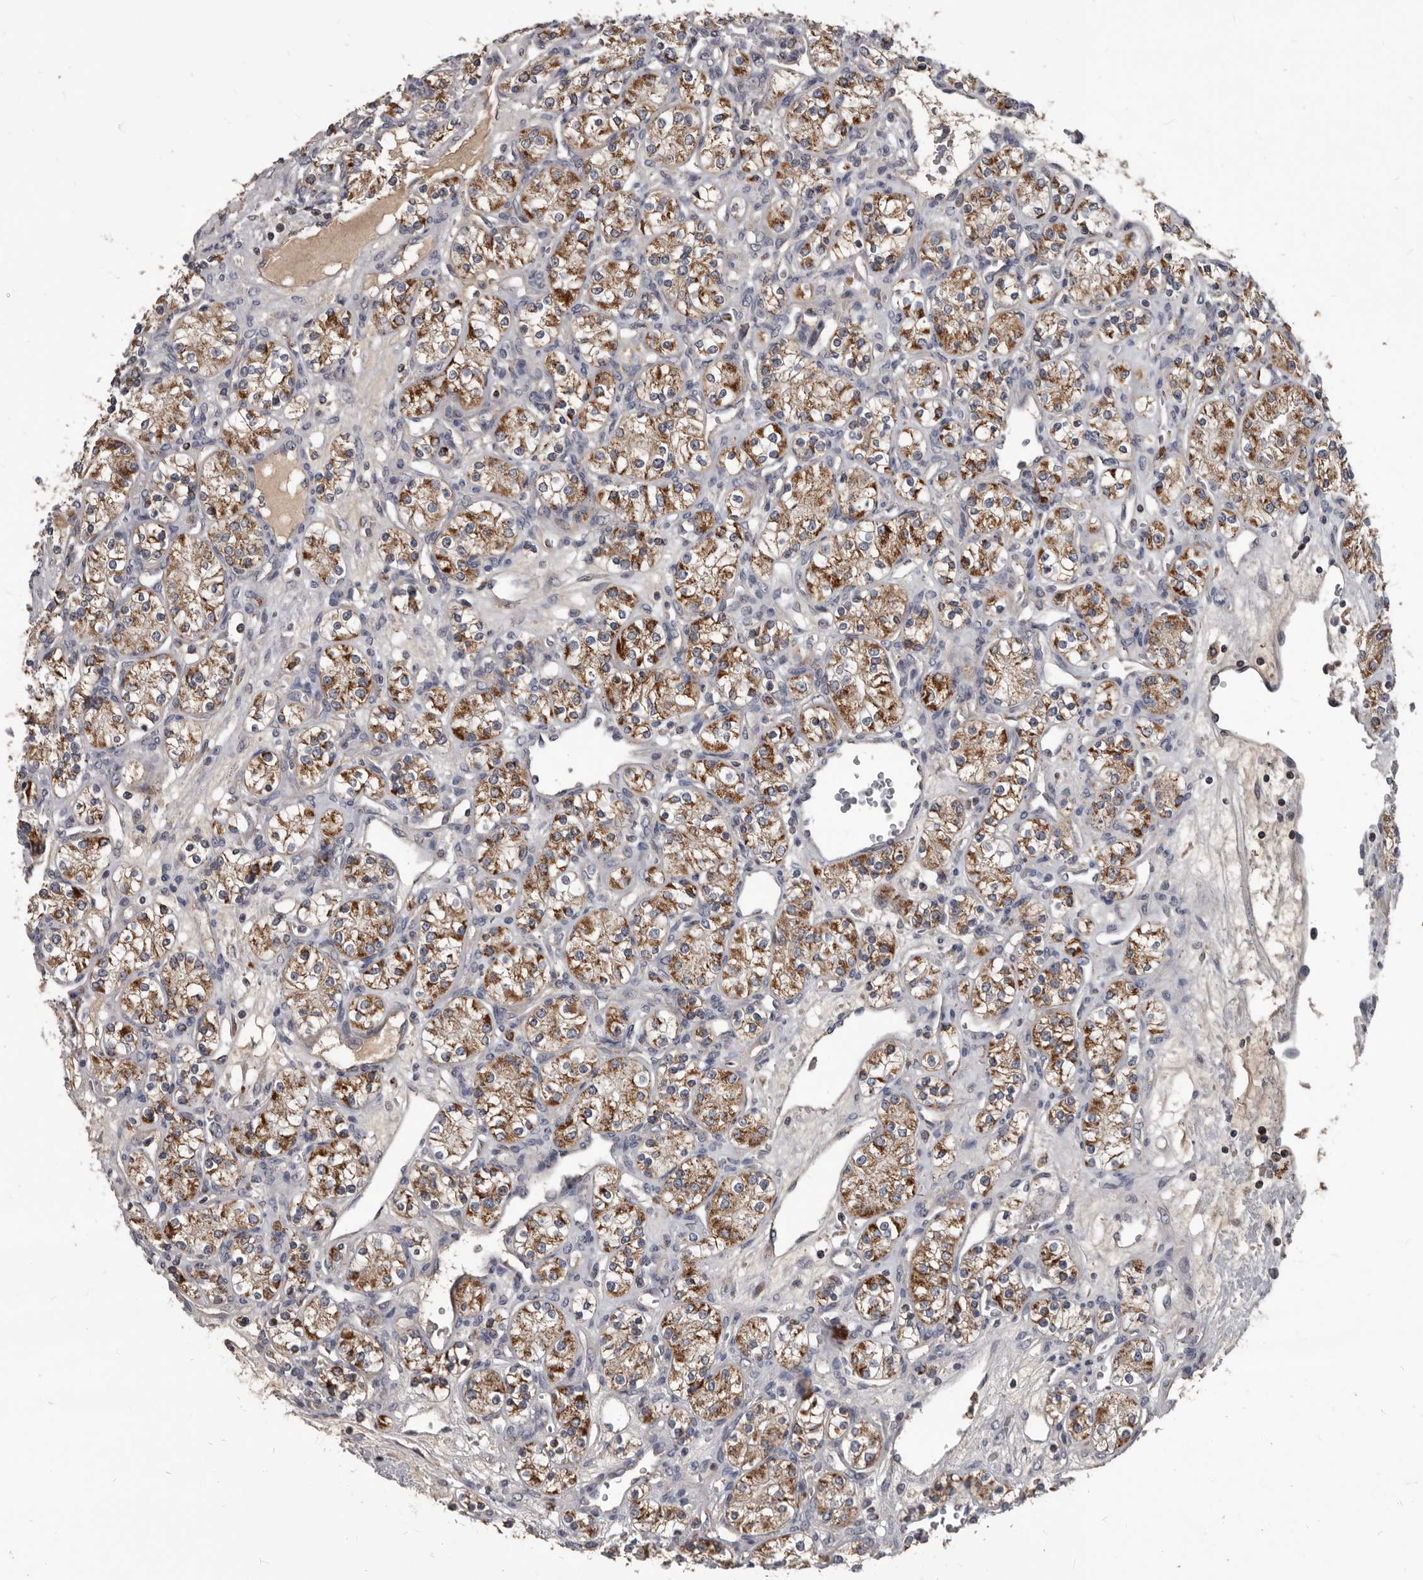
{"staining": {"intensity": "moderate", "quantity": ">75%", "location": "cytoplasmic/membranous"}, "tissue": "renal cancer", "cell_type": "Tumor cells", "image_type": "cancer", "snomed": [{"axis": "morphology", "description": "Adenocarcinoma, NOS"}, {"axis": "topography", "description": "Kidney"}], "caption": "Protein expression analysis of renal adenocarcinoma exhibits moderate cytoplasmic/membranous staining in approximately >75% of tumor cells. The staining was performed using DAB to visualize the protein expression in brown, while the nuclei were stained in blue with hematoxylin (Magnification: 20x).", "gene": "ALDH5A1", "patient": {"sex": "male", "age": 77}}